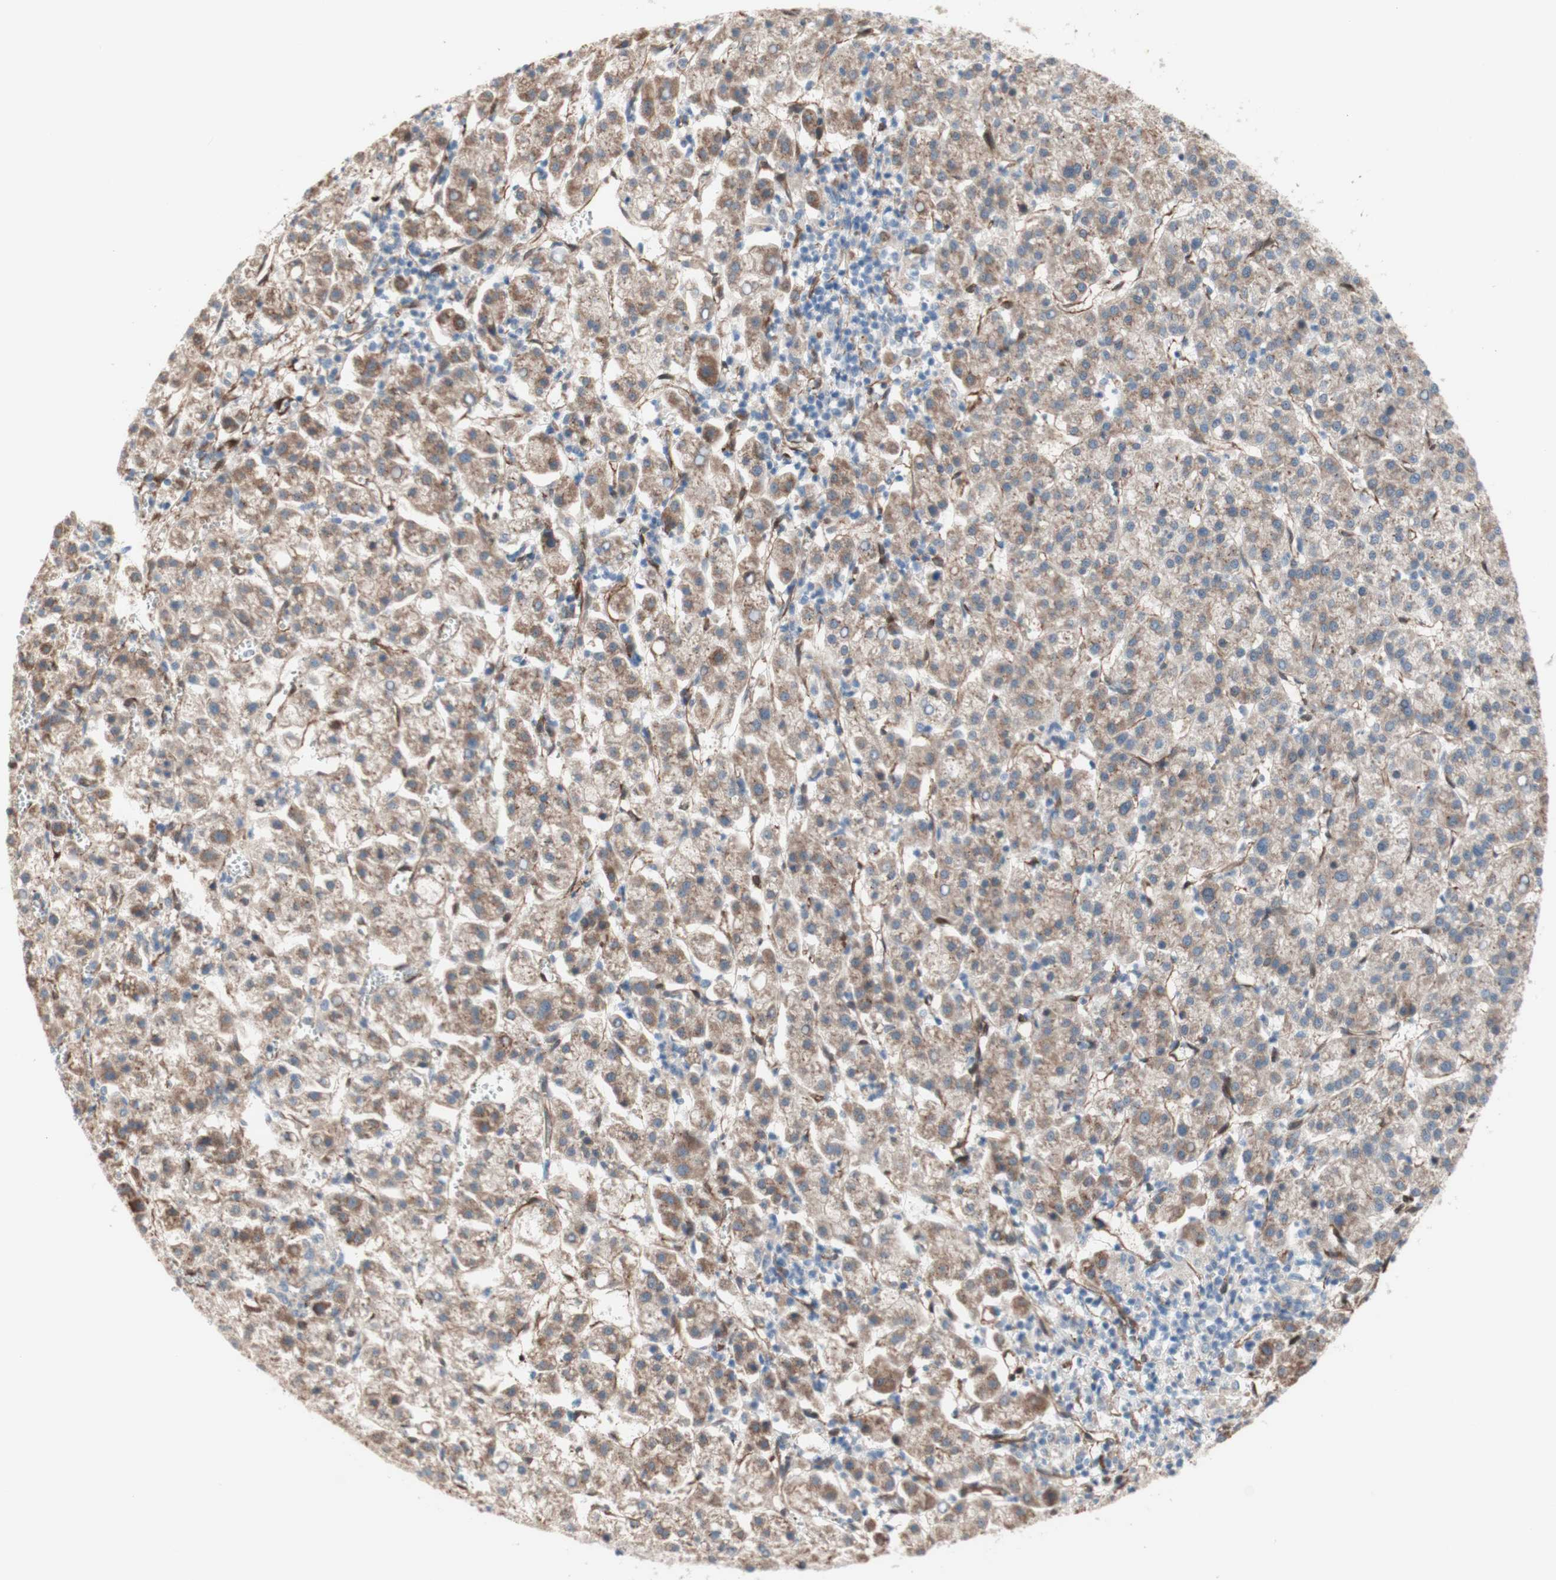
{"staining": {"intensity": "weak", "quantity": ">75%", "location": "cytoplasmic/membranous"}, "tissue": "liver cancer", "cell_type": "Tumor cells", "image_type": "cancer", "snomed": [{"axis": "morphology", "description": "Carcinoma, Hepatocellular, NOS"}, {"axis": "topography", "description": "Liver"}], "caption": "Liver hepatocellular carcinoma tissue reveals weak cytoplasmic/membranous positivity in about >75% of tumor cells", "gene": "CNN3", "patient": {"sex": "female", "age": 58}}